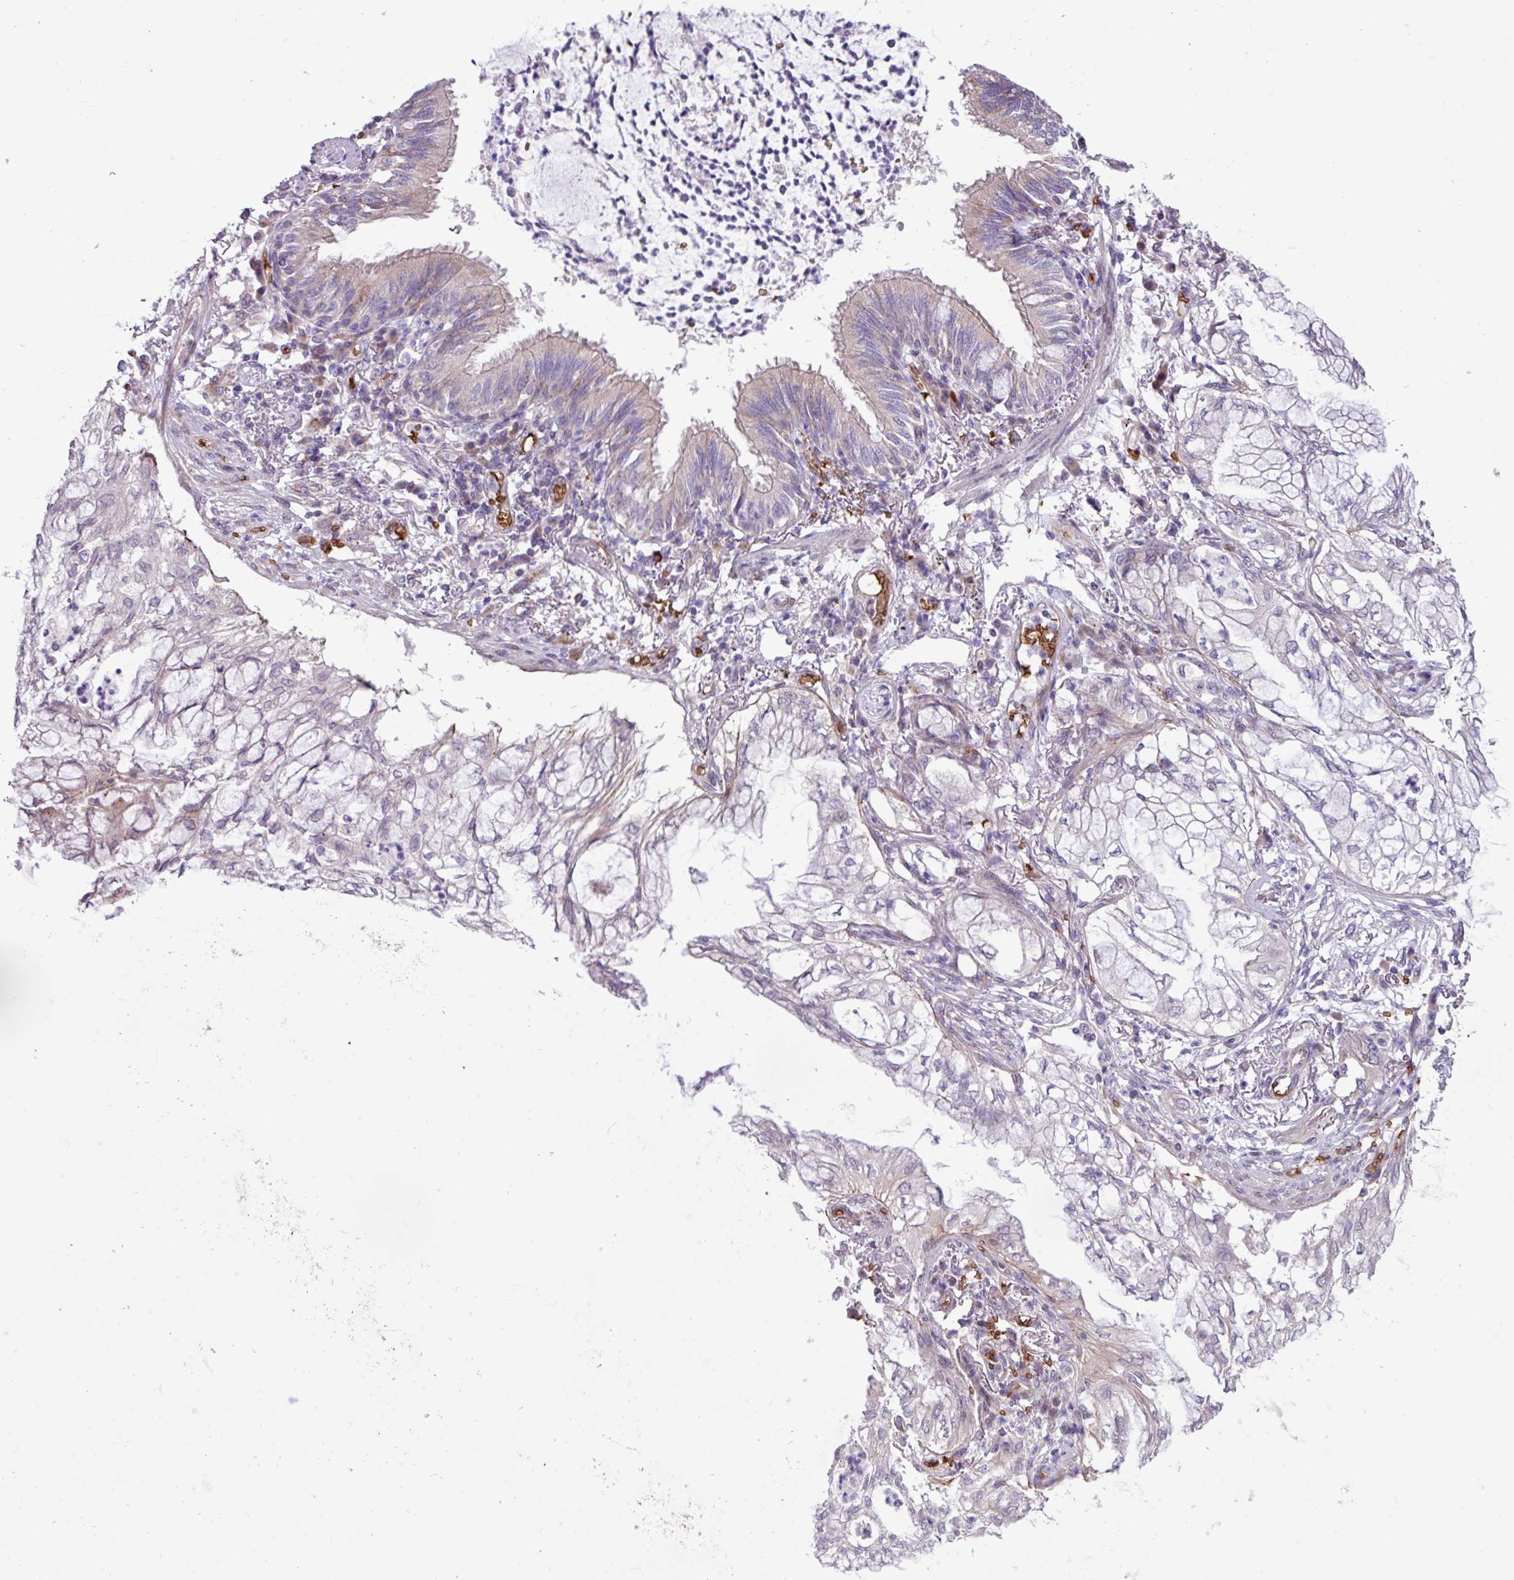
{"staining": {"intensity": "negative", "quantity": "none", "location": "none"}, "tissue": "lung cancer", "cell_type": "Tumor cells", "image_type": "cancer", "snomed": [{"axis": "morphology", "description": "Adenocarcinoma, NOS"}, {"axis": "topography", "description": "Lung"}], "caption": "A high-resolution image shows IHC staining of lung adenocarcinoma, which shows no significant positivity in tumor cells.", "gene": "RAD21L1", "patient": {"sex": "female", "age": 70}}